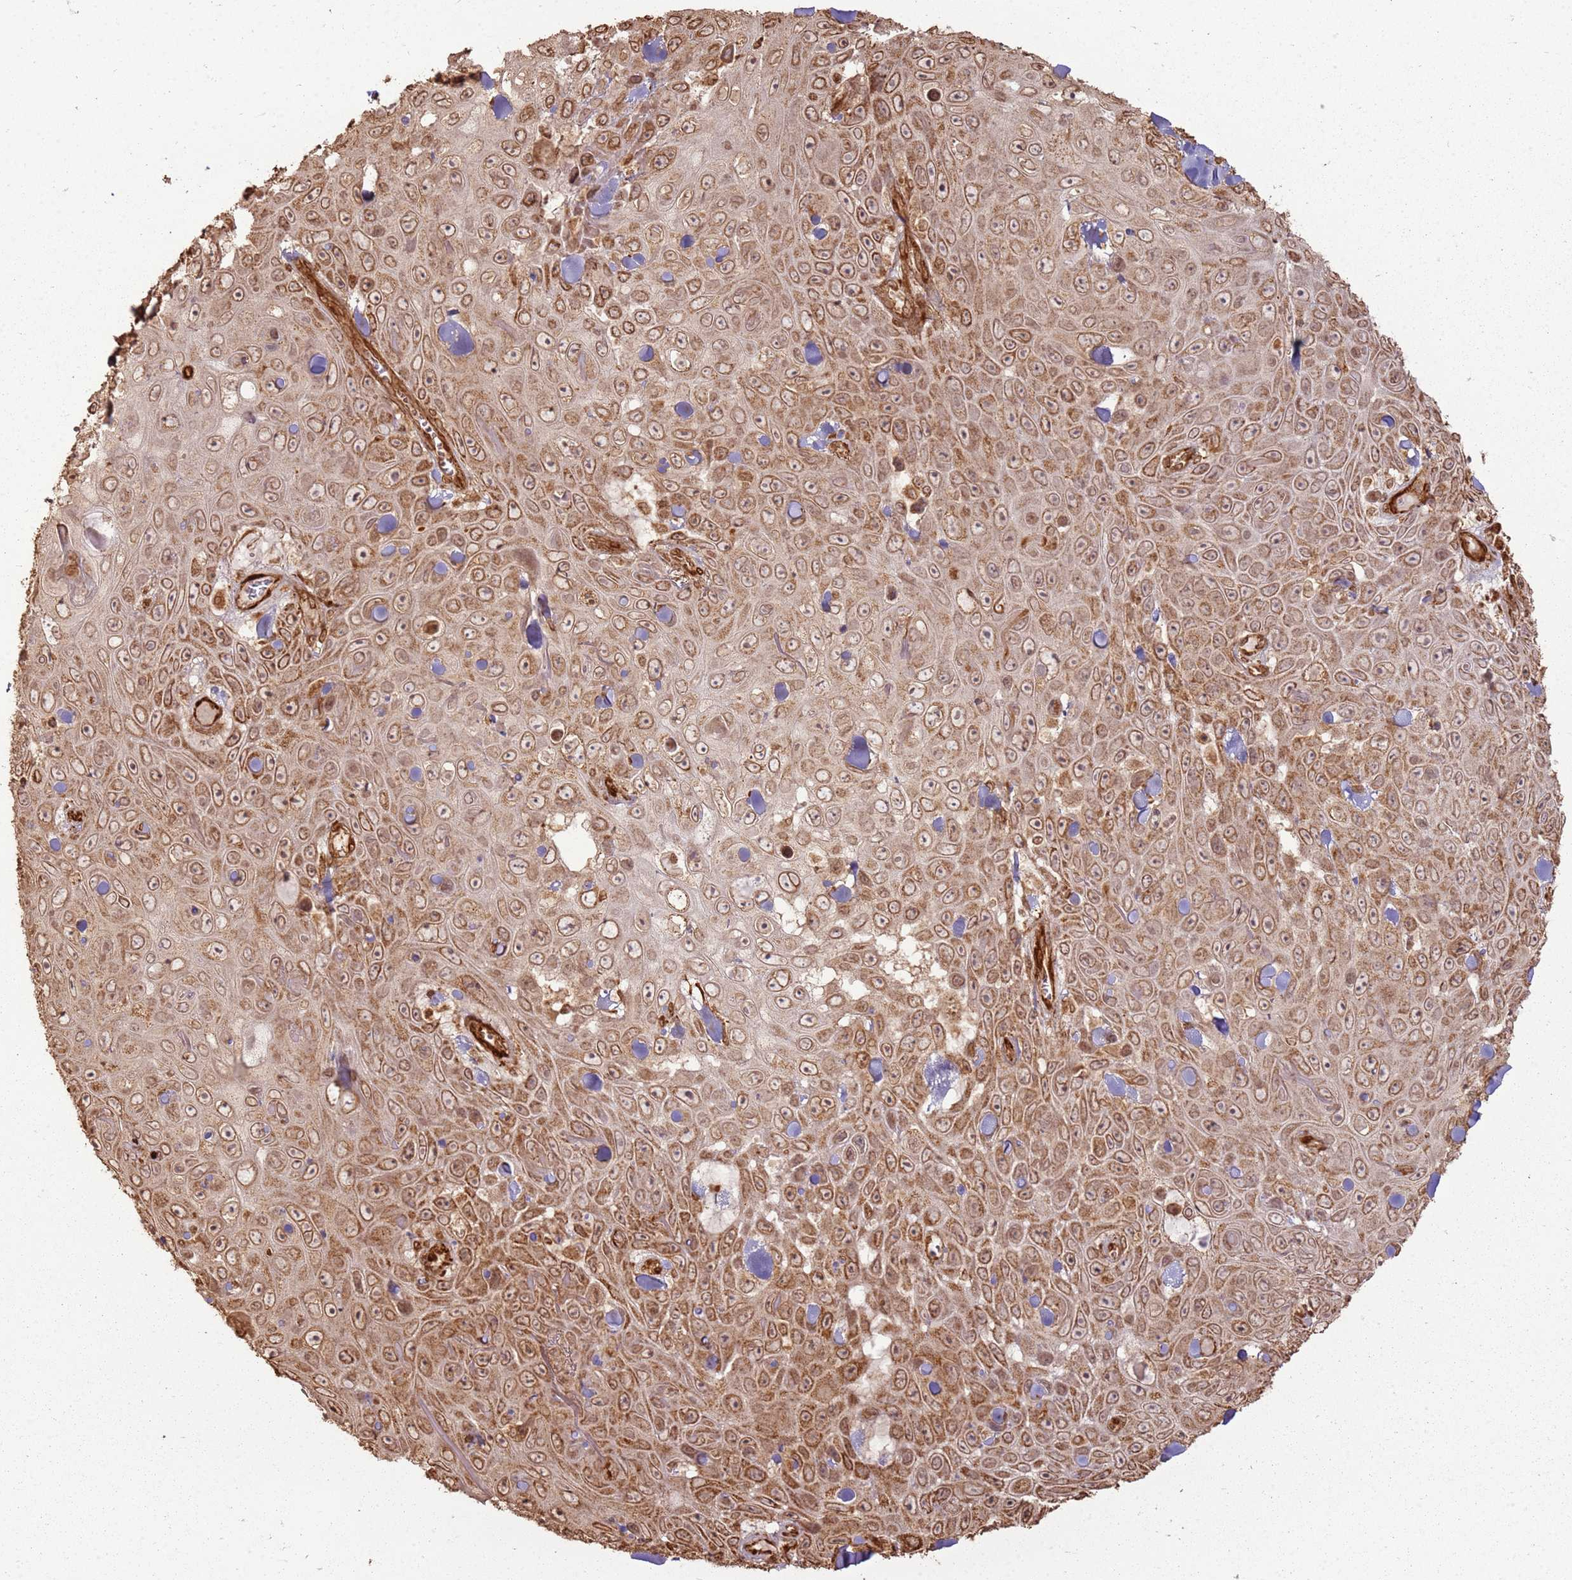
{"staining": {"intensity": "moderate", "quantity": ">75%", "location": "cytoplasmic/membranous"}, "tissue": "skin cancer", "cell_type": "Tumor cells", "image_type": "cancer", "snomed": [{"axis": "morphology", "description": "Squamous cell carcinoma, NOS"}, {"axis": "topography", "description": "Skin"}], "caption": "Protein expression analysis of skin cancer exhibits moderate cytoplasmic/membranous staining in approximately >75% of tumor cells.", "gene": "DDX59", "patient": {"sex": "male", "age": 82}}